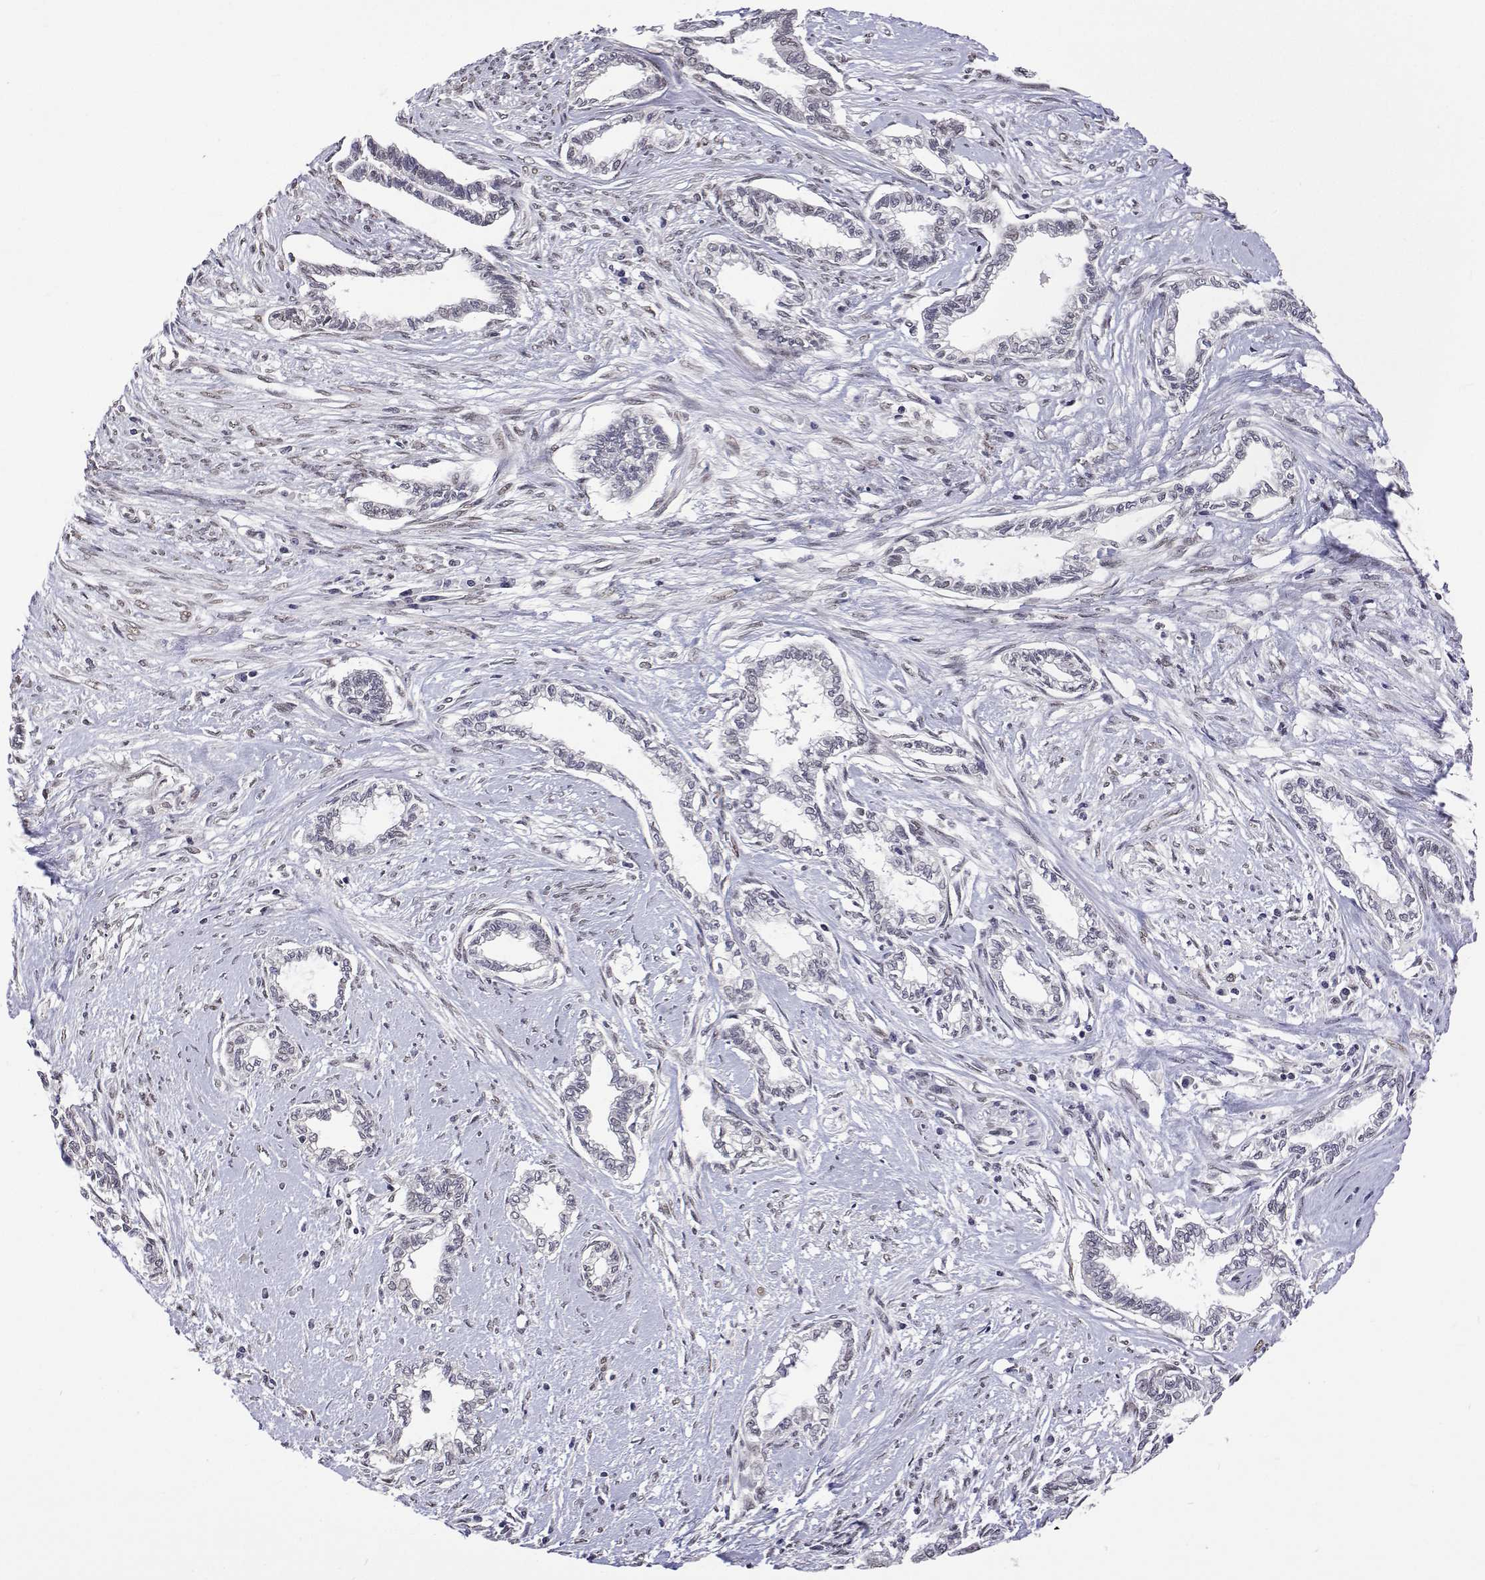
{"staining": {"intensity": "negative", "quantity": "none", "location": "none"}, "tissue": "cervical cancer", "cell_type": "Tumor cells", "image_type": "cancer", "snomed": [{"axis": "morphology", "description": "Adenocarcinoma, NOS"}, {"axis": "topography", "description": "Cervix"}], "caption": "The photomicrograph reveals no staining of tumor cells in cervical adenocarcinoma.", "gene": "HNRNPA0", "patient": {"sex": "female", "age": 62}}